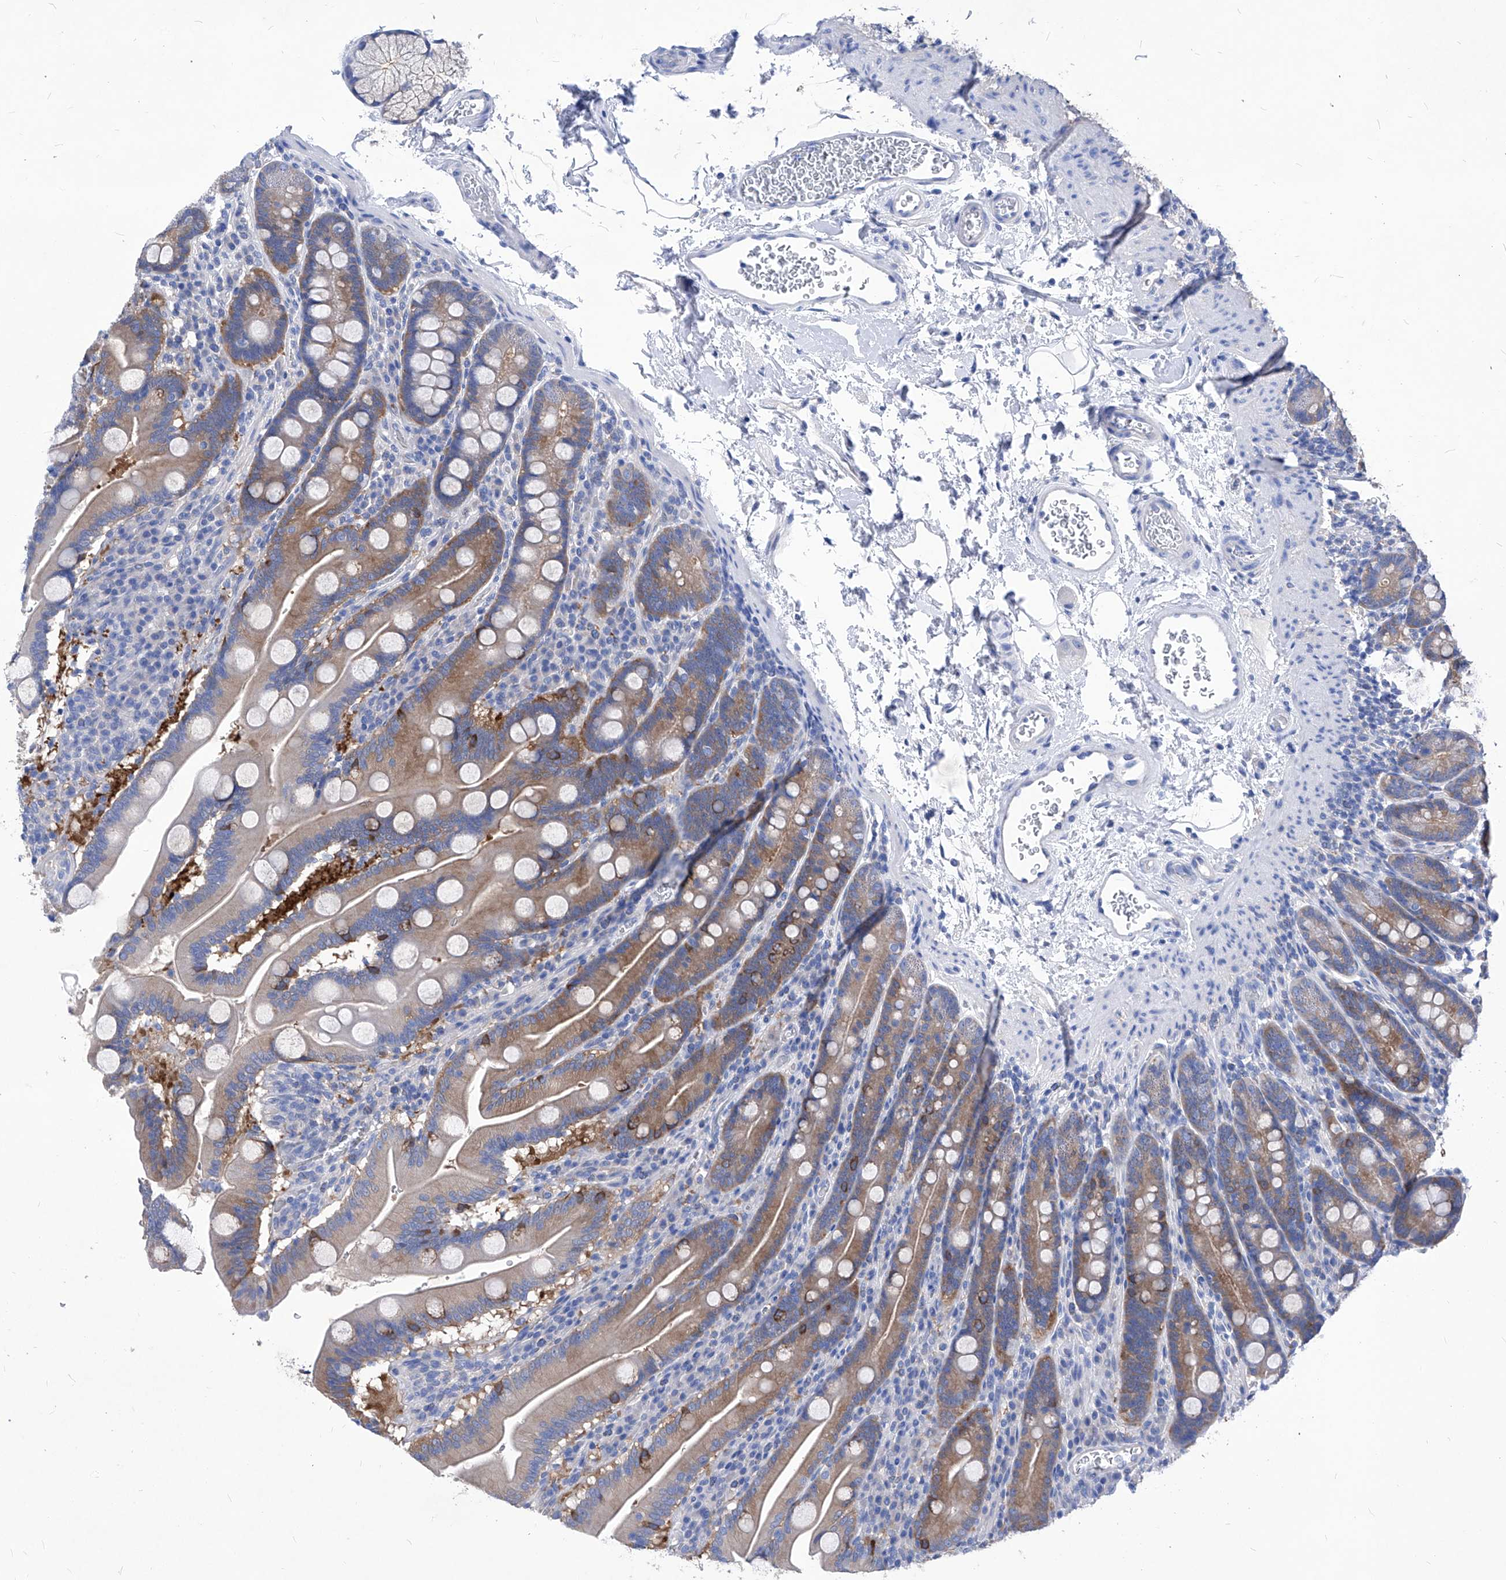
{"staining": {"intensity": "strong", "quantity": "25%-75%", "location": "cytoplasmic/membranous"}, "tissue": "duodenum", "cell_type": "Glandular cells", "image_type": "normal", "snomed": [{"axis": "morphology", "description": "Normal tissue, NOS"}, {"axis": "topography", "description": "Duodenum"}], "caption": "High-power microscopy captured an immunohistochemistry micrograph of normal duodenum, revealing strong cytoplasmic/membranous positivity in about 25%-75% of glandular cells. (brown staining indicates protein expression, while blue staining denotes nuclei).", "gene": "XPNPEP1", "patient": {"sex": "male", "age": 35}}